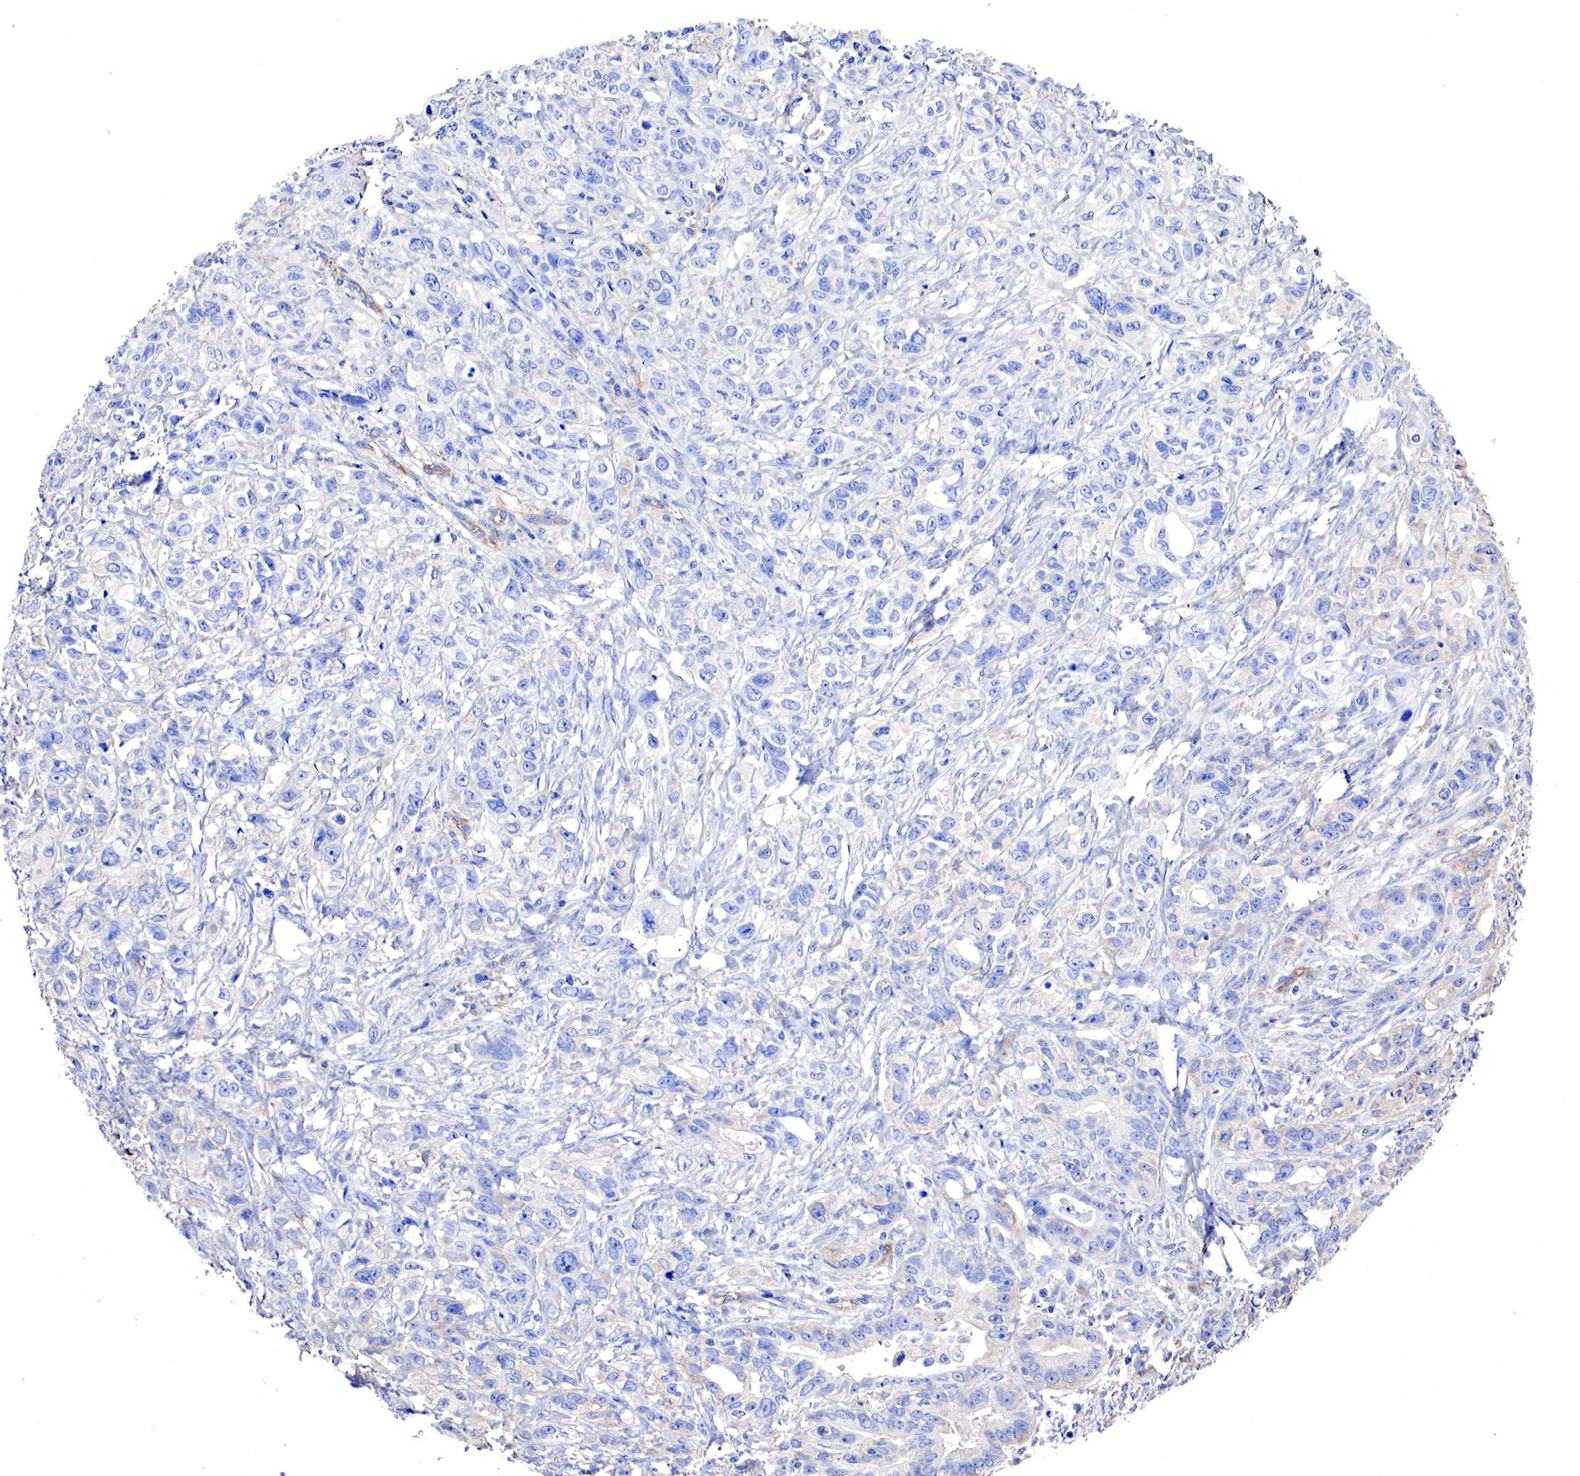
{"staining": {"intensity": "negative", "quantity": "none", "location": "none"}, "tissue": "stomach cancer", "cell_type": "Tumor cells", "image_type": "cancer", "snomed": [{"axis": "morphology", "description": "Adenocarcinoma, NOS"}, {"axis": "topography", "description": "Stomach, upper"}], "caption": "DAB (3,3'-diaminobenzidine) immunohistochemical staining of human stomach cancer (adenocarcinoma) reveals no significant positivity in tumor cells.", "gene": "RDX", "patient": {"sex": "male", "age": 47}}